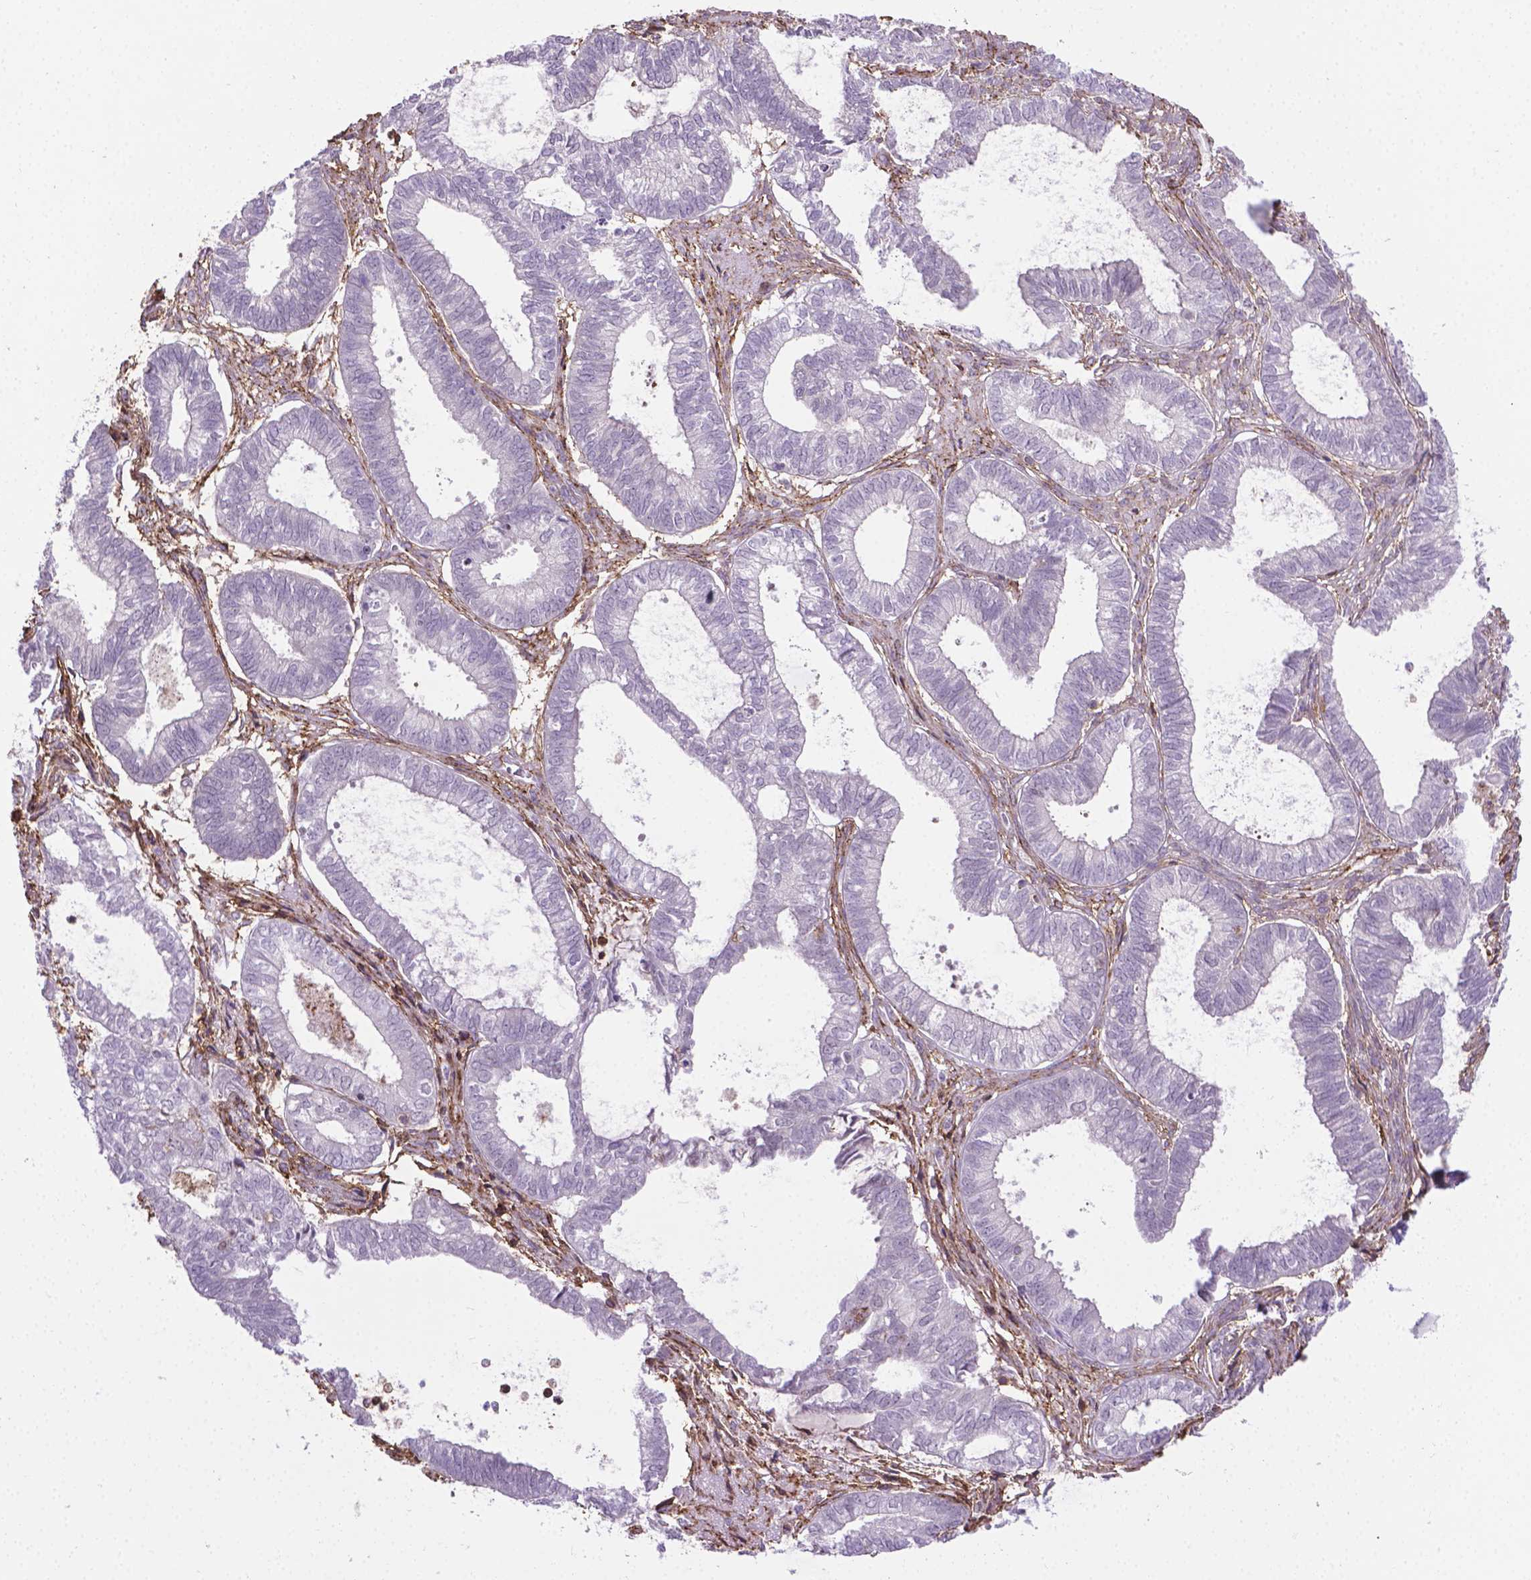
{"staining": {"intensity": "negative", "quantity": "none", "location": "none"}, "tissue": "ovarian cancer", "cell_type": "Tumor cells", "image_type": "cancer", "snomed": [{"axis": "morphology", "description": "Carcinoma, endometroid"}, {"axis": "topography", "description": "Ovary"}], "caption": "Tumor cells show no significant protein staining in ovarian cancer.", "gene": "ACAD10", "patient": {"sex": "female", "age": 64}}